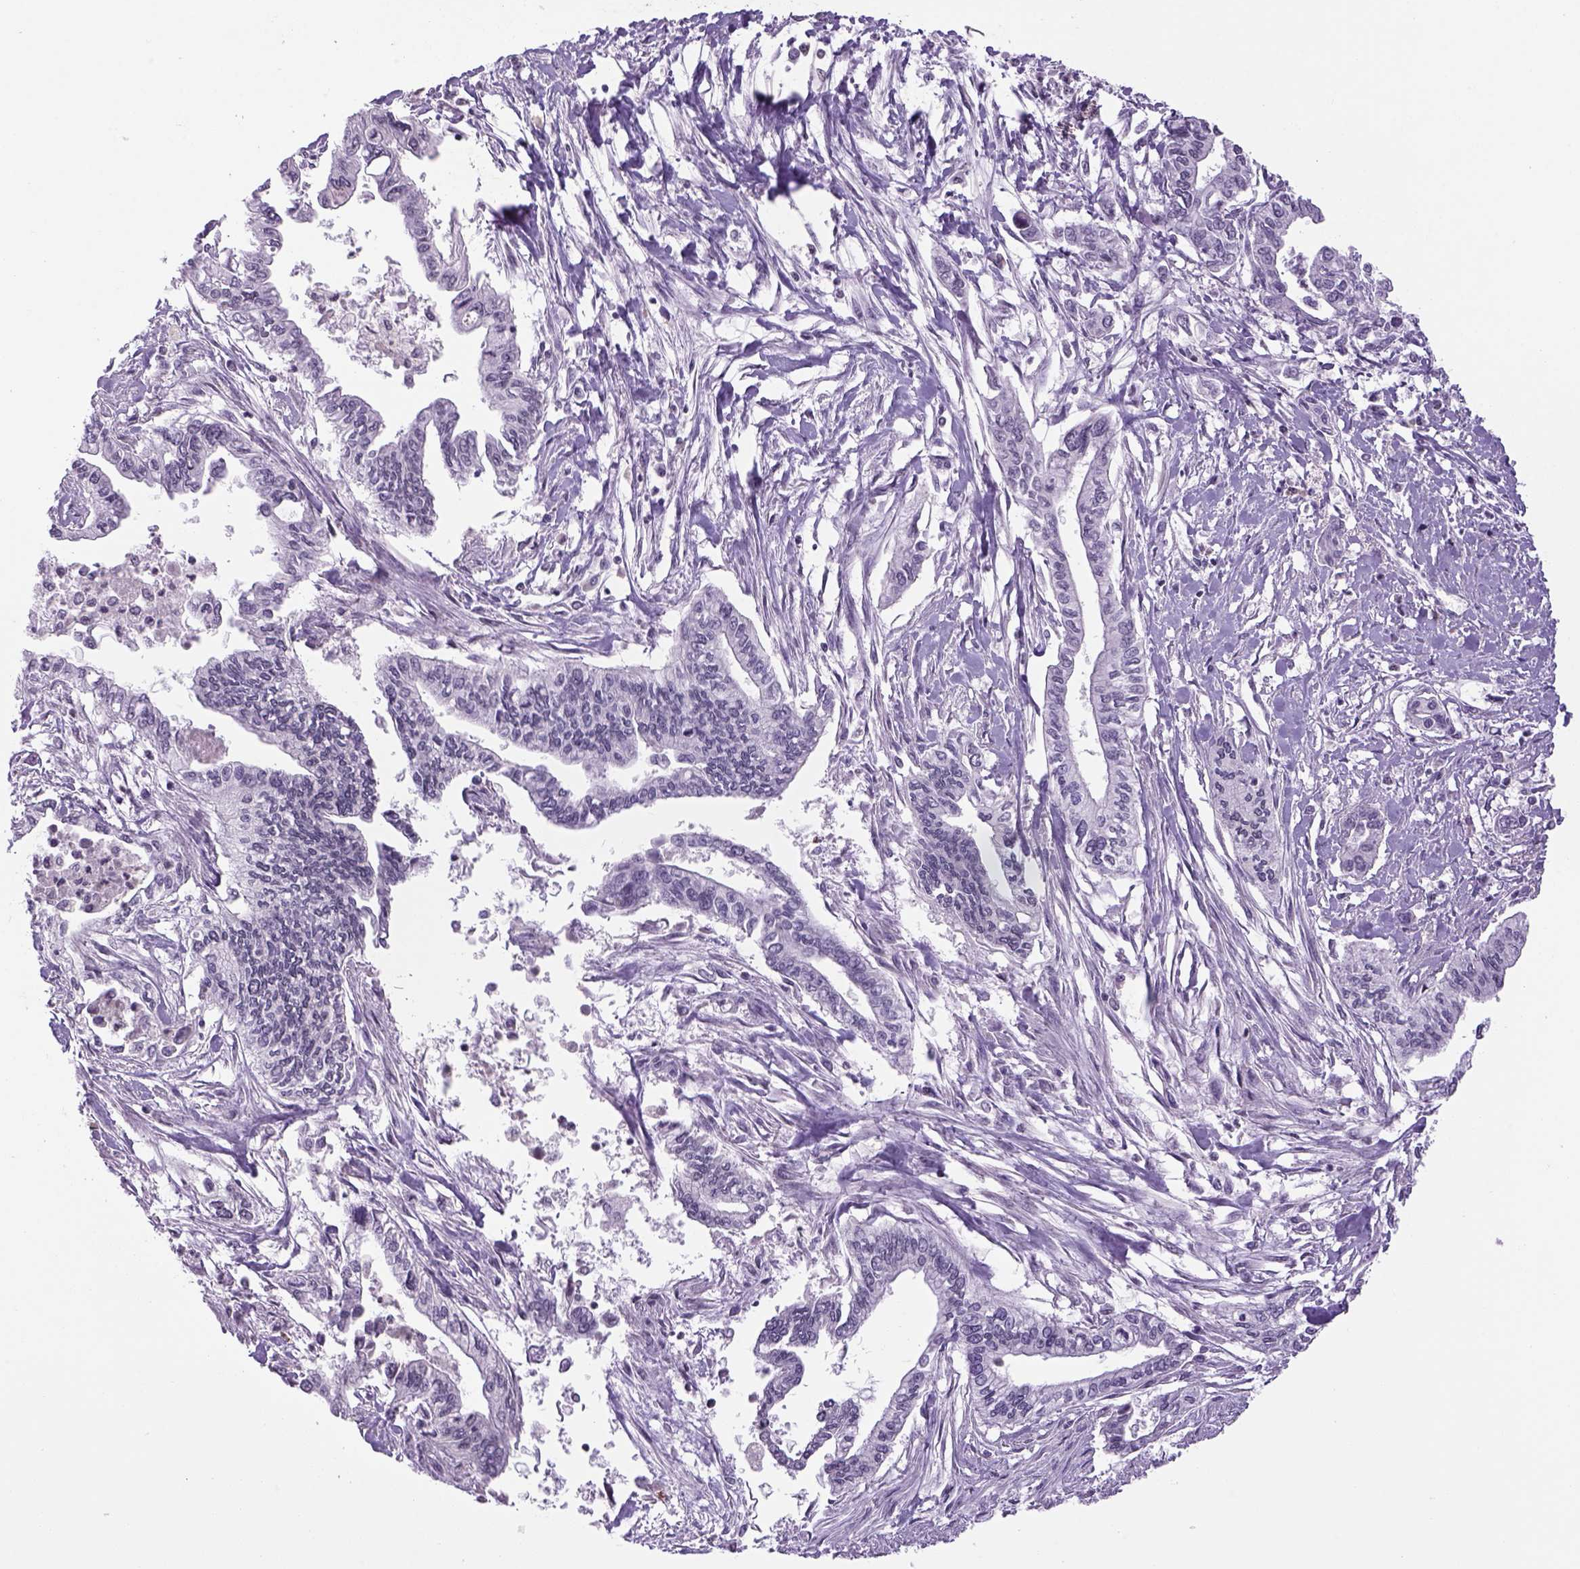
{"staining": {"intensity": "negative", "quantity": "none", "location": "none"}, "tissue": "pancreatic cancer", "cell_type": "Tumor cells", "image_type": "cancer", "snomed": [{"axis": "morphology", "description": "Adenocarcinoma, NOS"}, {"axis": "topography", "description": "Pancreas"}], "caption": "This is an IHC micrograph of pancreatic adenocarcinoma. There is no expression in tumor cells.", "gene": "PRRT1", "patient": {"sex": "male", "age": 60}}